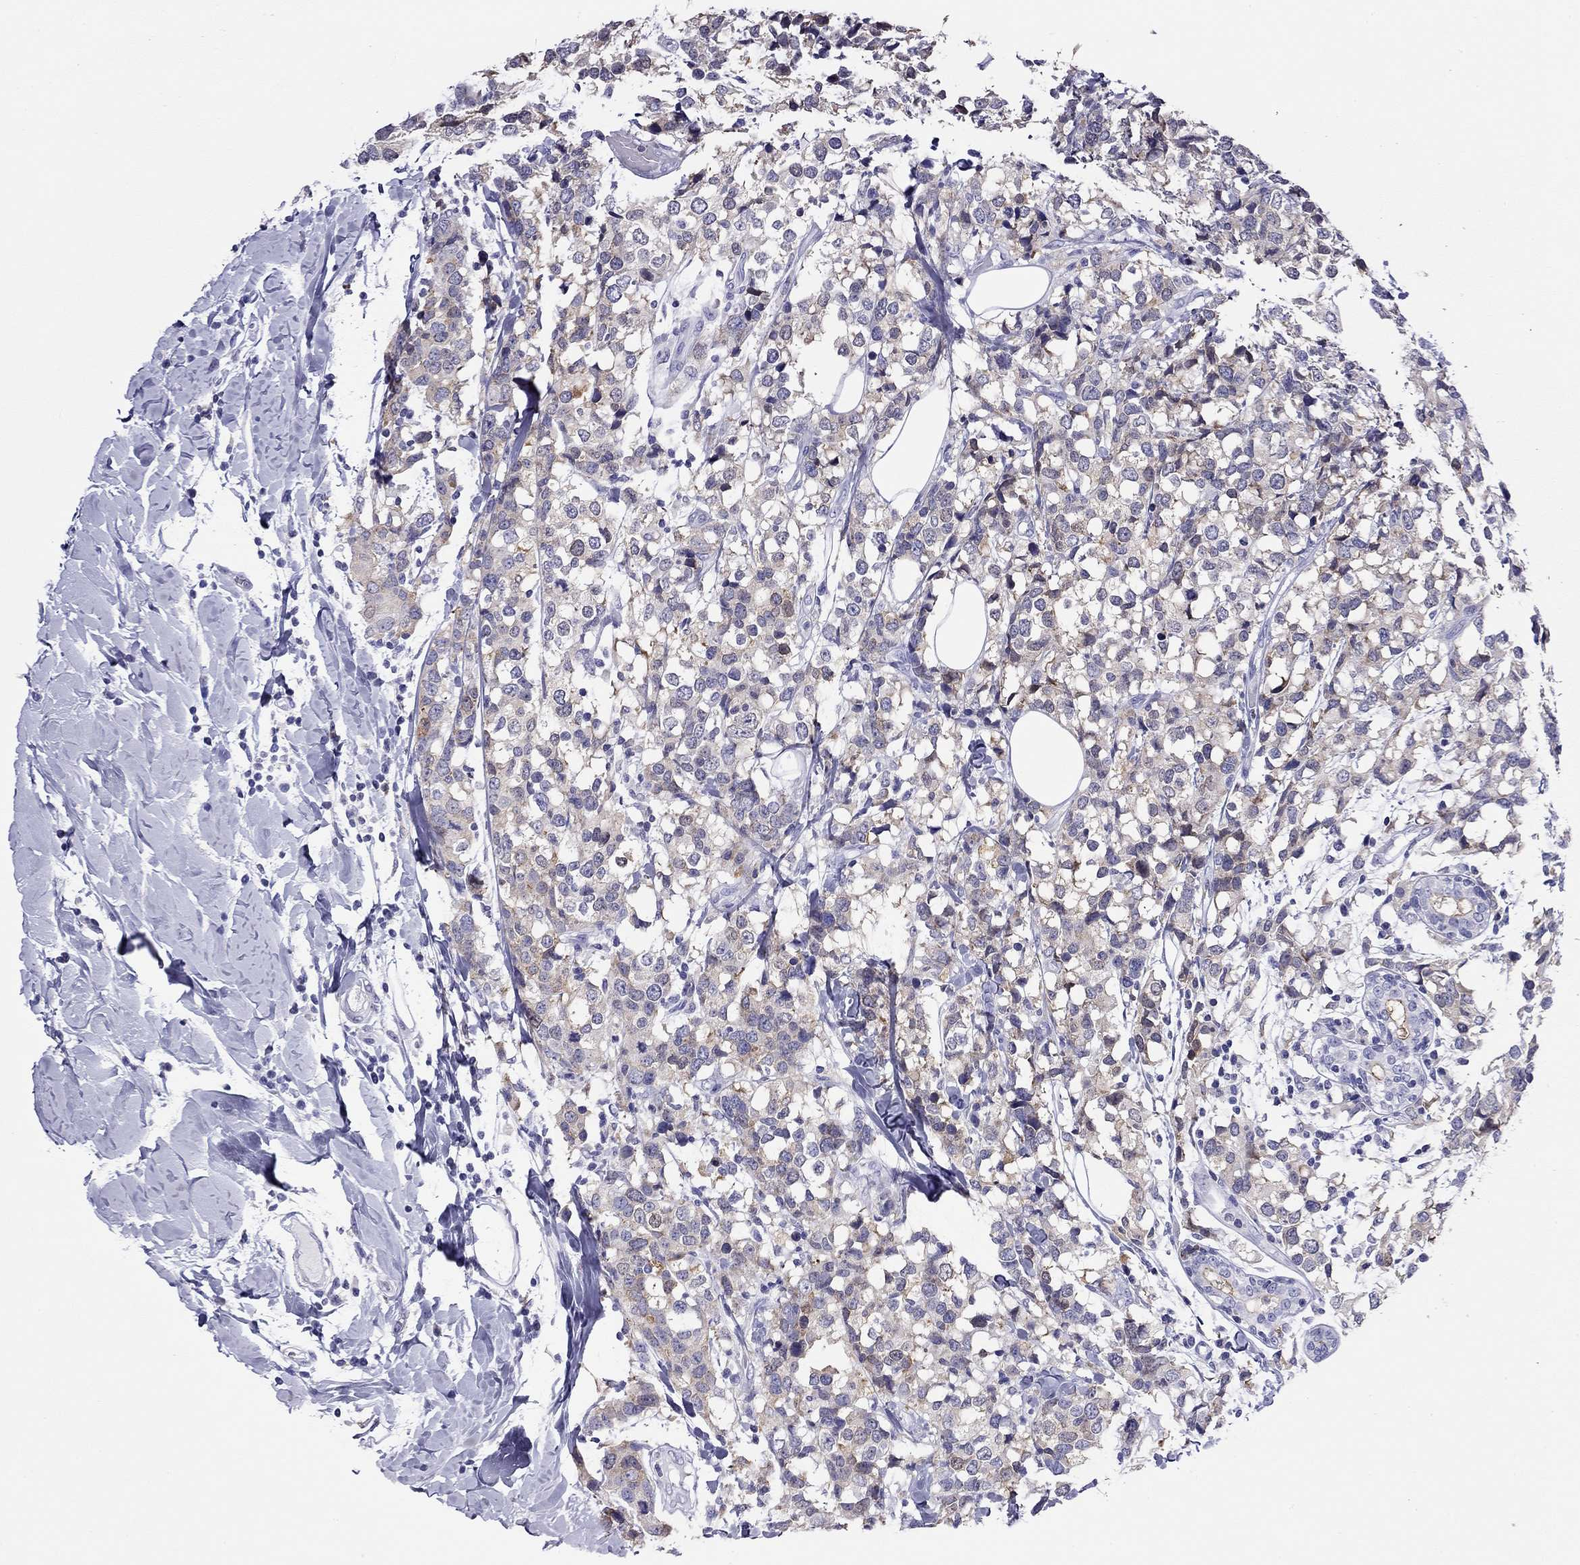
{"staining": {"intensity": "weak", "quantity": ">75%", "location": "cytoplasmic/membranous"}, "tissue": "breast cancer", "cell_type": "Tumor cells", "image_type": "cancer", "snomed": [{"axis": "morphology", "description": "Lobular carcinoma"}, {"axis": "topography", "description": "Breast"}], "caption": "IHC micrograph of breast cancer stained for a protein (brown), which displays low levels of weak cytoplasmic/membranous staining in about >75% of tumor cells.", "gene": "SLC46A2", "patient": {"sex": "female", "age": 59}}